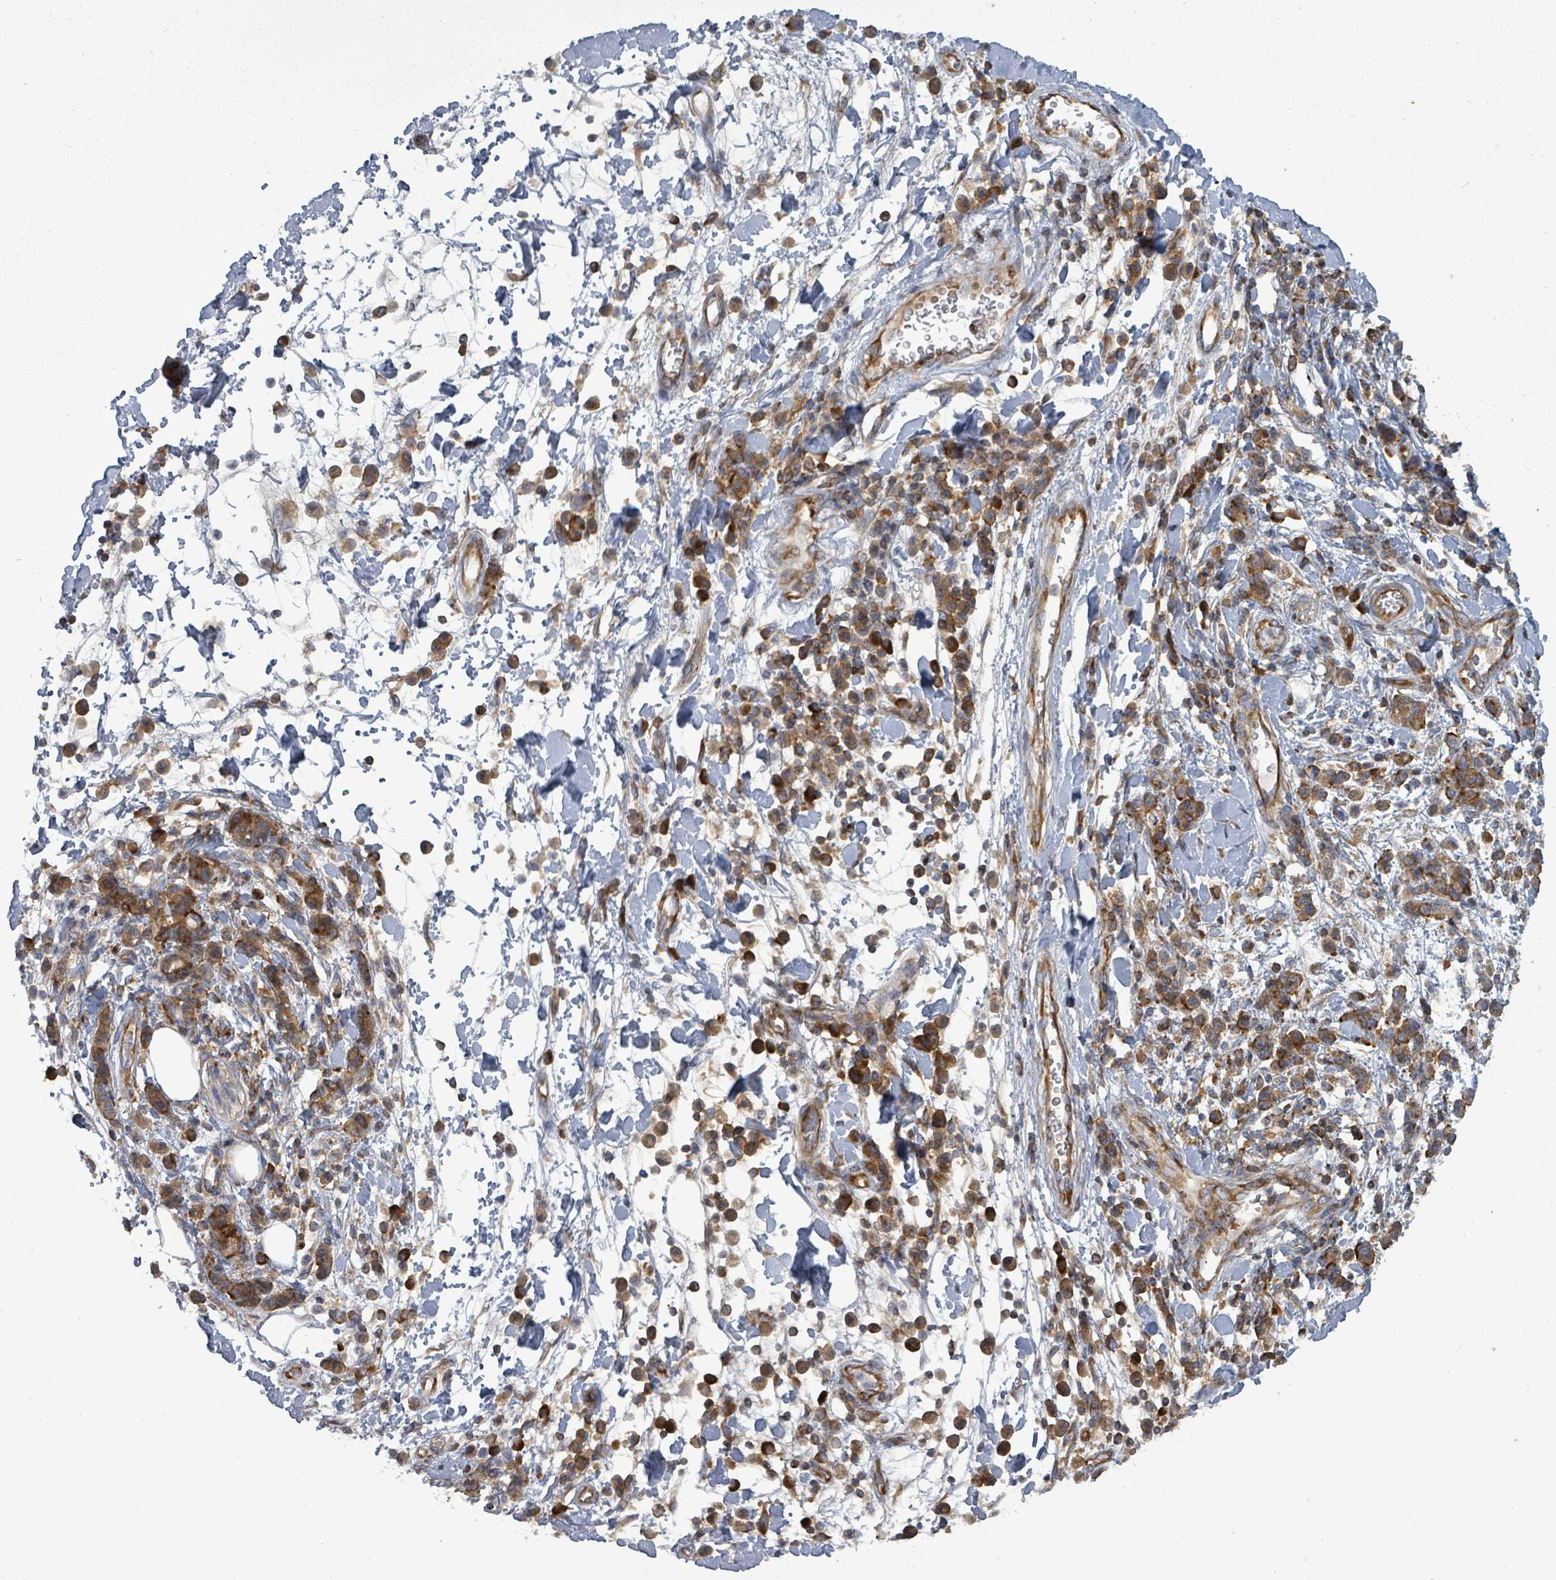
{"staining": {"intensity": "moderate", "quantity": ">75%", "location": "cytoplasmic/membranous"}, "tissue": "stomach cancer", "cell_type": "Tumor cells", "image_type": "cancer", "snomed": [{"axis": "morphology", "description": "Adenocarcinoma, NOS"}, {"axis": "topography", "description": "Stomach"}], "caption": "Tumor cells show medium levels of moderate cytoplasmic/membranous staining in approximately >75% of cells in human adenocarcinoma (stomach).", "gene": "EIF3C", "patient": {"sex": "male", "age": 77}}